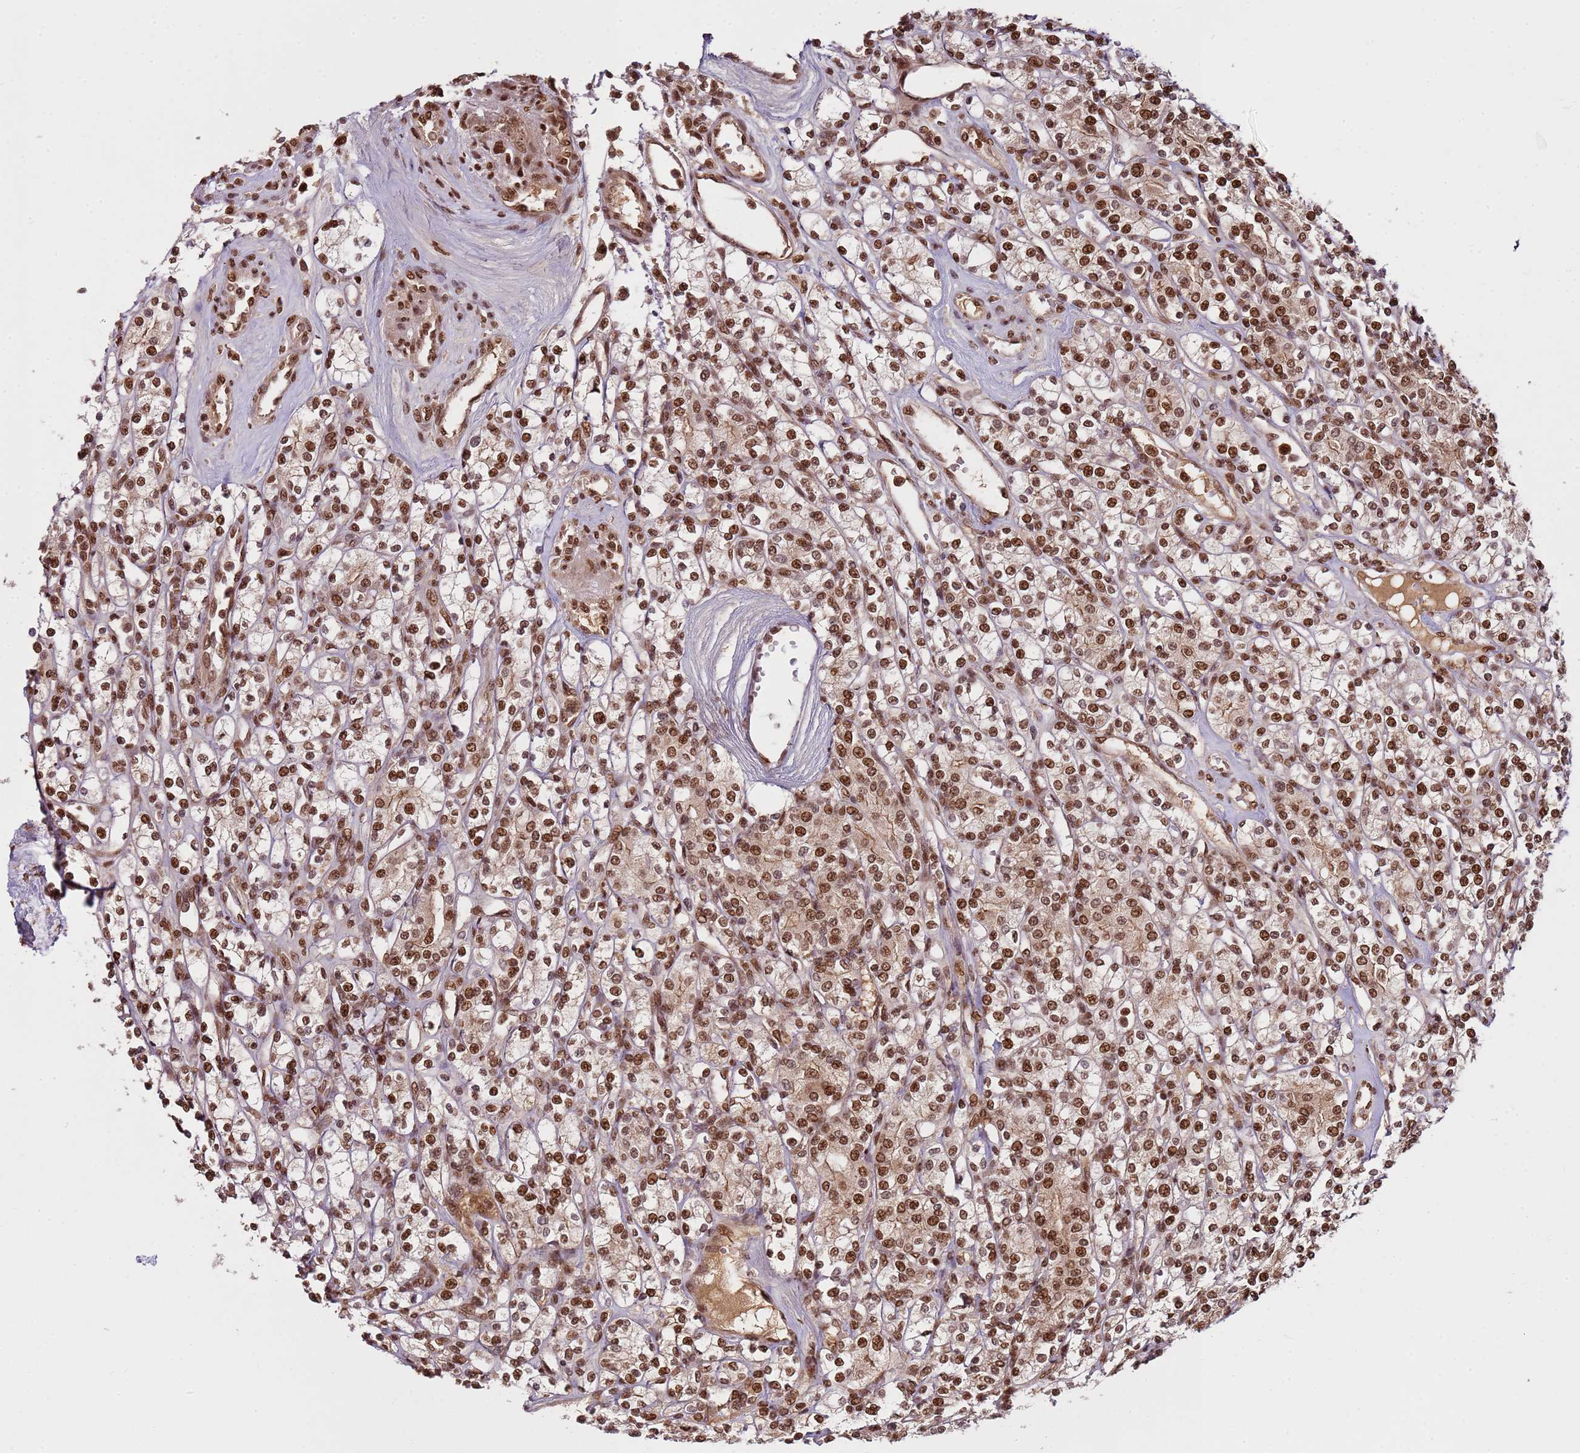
{"staining": {"intensity": "strong", "quantity": ">75%", "location": "nuclear"}, "tissue": "renal cancer", "cell_type": "Tumor cells", "image_type": "cancer", "snomed": [{"axis": "morphology", "description": "Adenocarcinoma, NOS"}, {"axis": "topography", "description": "Kidney"}], "caption": "This histopathology image exhibits immunohistochemistry (IHC) staining of human renal cancer, with high strong nuclear positivity in approximately >75% of tumor cells.", "gene": "ZBTB12", "patient": {"sex": "male", "age": 77}}